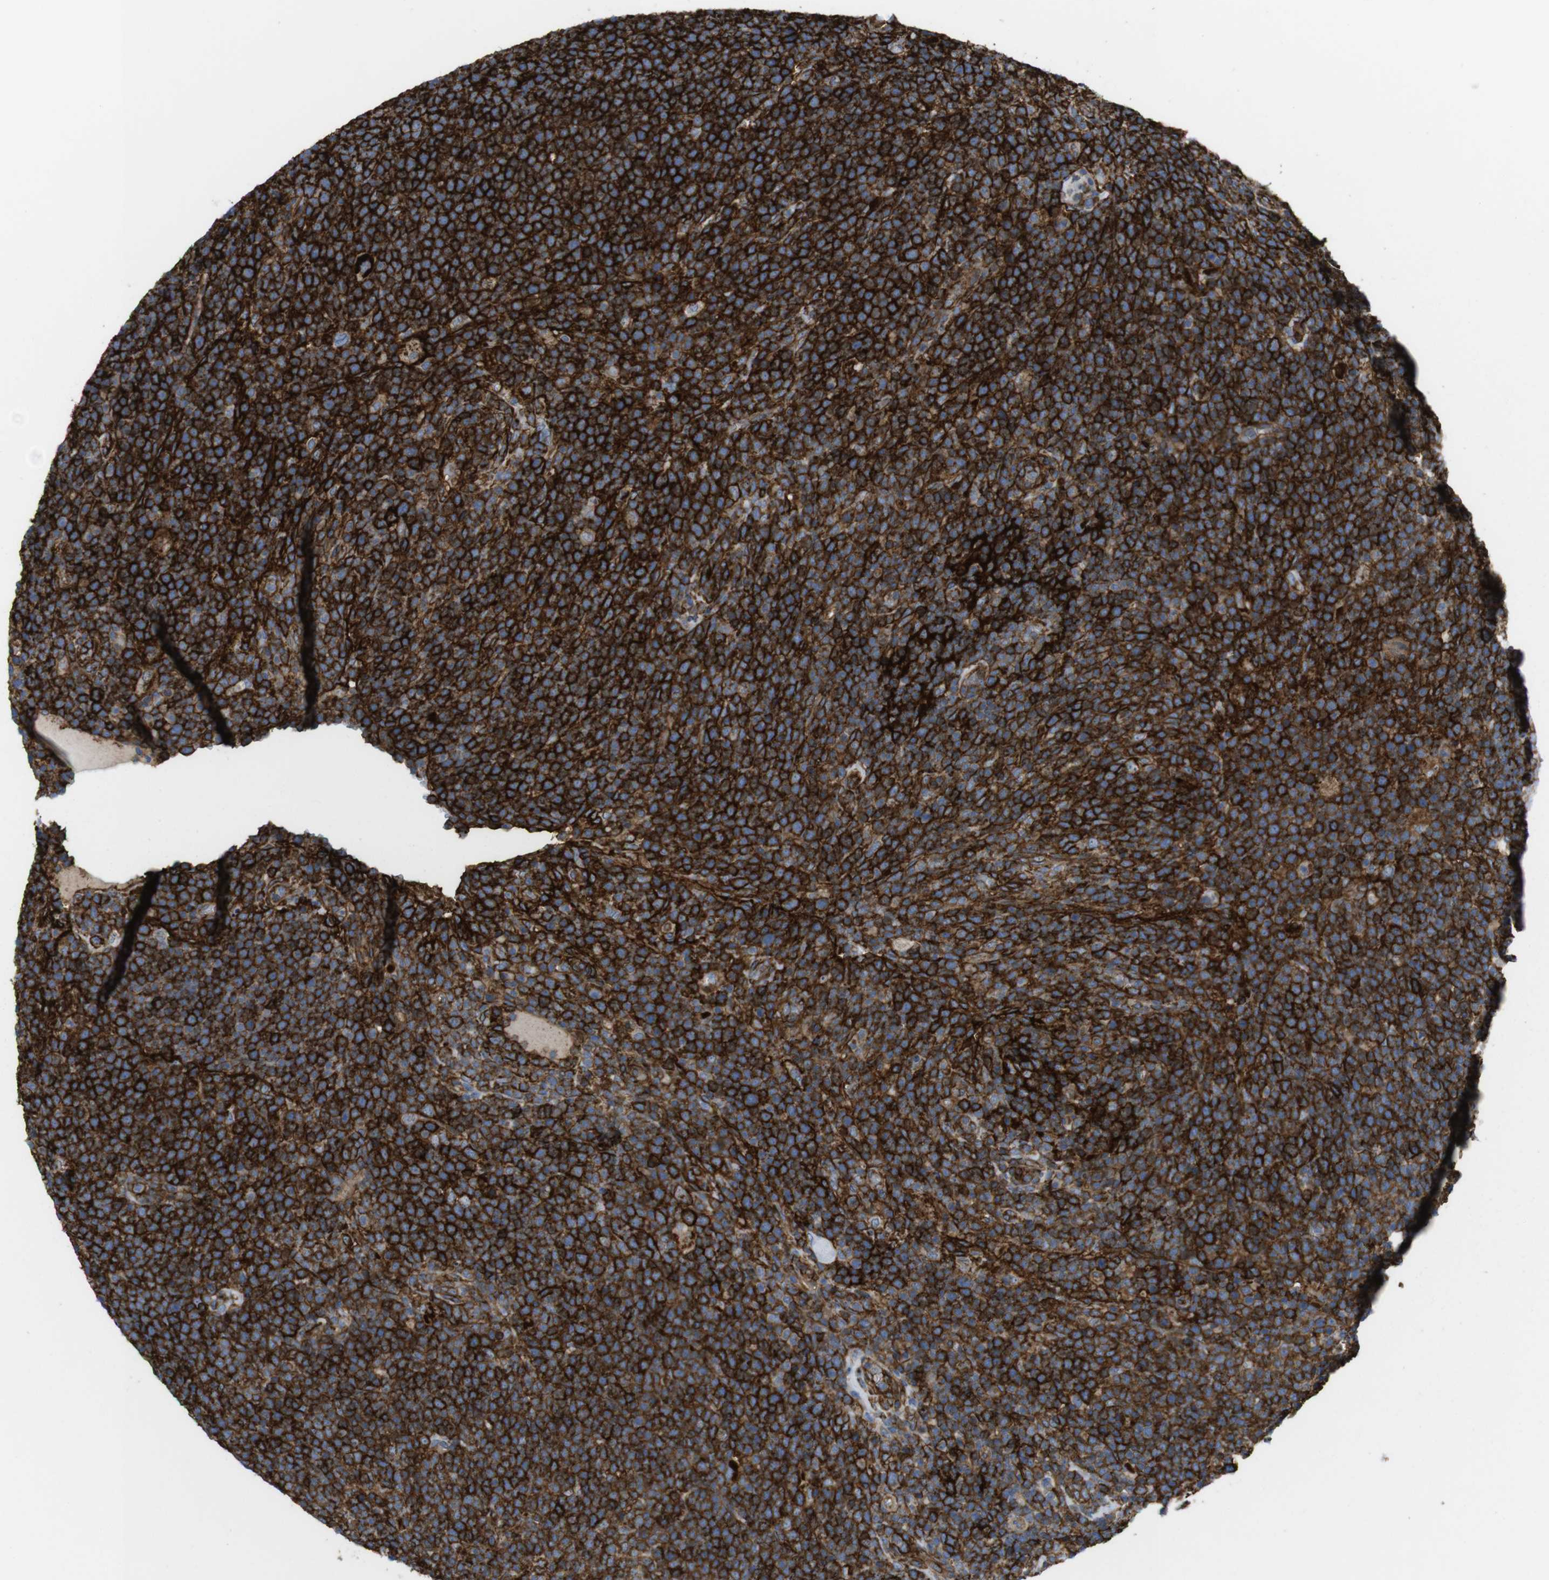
{"staining": {"intensity": "strong", "quantity": ">75%", "location": "cytoplasmic/membranous"}, "tissue": "lymphoma", "cell_type": "Tumor cells", "image_type": "cancer", "snomed": [{"axis": "morphology", "description": "Malignant lymphoma, non-Hodgkin's type, High grade"}, {"axis": "topography", "description": "Lymph node"}], "caption": "Lymphoma was stained to show a protein in brown. There is high levels of strong cytoplasmic/membranous staining in approximately >75% of tumor cells.", "gene": "CCR6", "patient": {"sex": "male", "age": 61}}